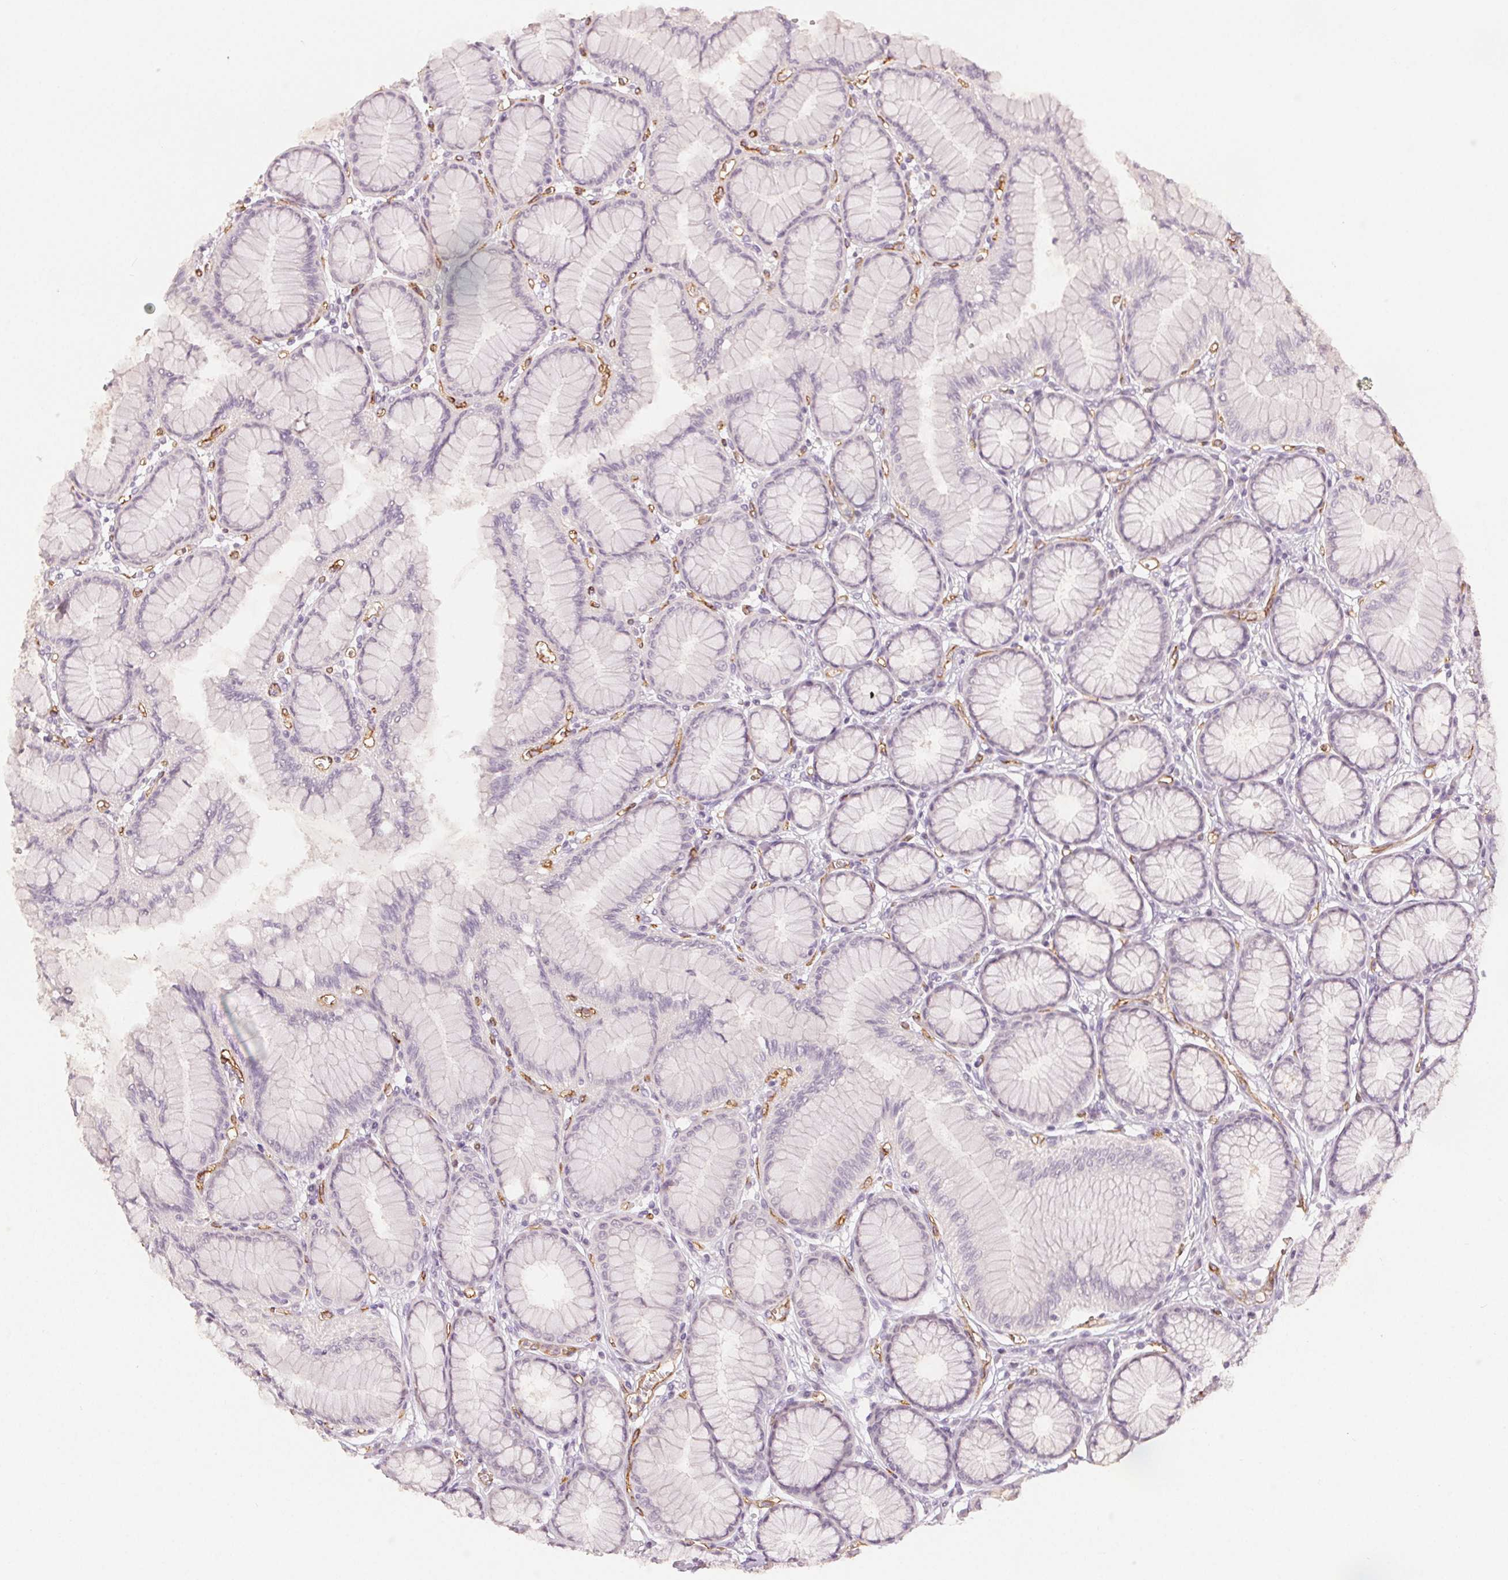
{"staining": {"intensity": "negative", "quantity": "none", "location": "none"}, "tissue": "stomach", "cell_type": "Glandular cells", "image_type": "normal", "snomed": [{"axis": "morphology", "description": "Normal tissue, NOS"}, {"axis": "topography", "description": "Stomach"}, {"axis": "topography", "description": "Stomach, lower"}], "caption": "The immunohistochemistry (IHC) image has no significant expression in glandular cells of stomach. The staining was performed using DAB (3,3'-diaminobenzidine) to visualize the protein expression in brown, while the nuclei were stained in blue with hematoxylin (Magnification: 20x).", "gene": "PODXL", "patient": {"sex": "male", "age": 76}}